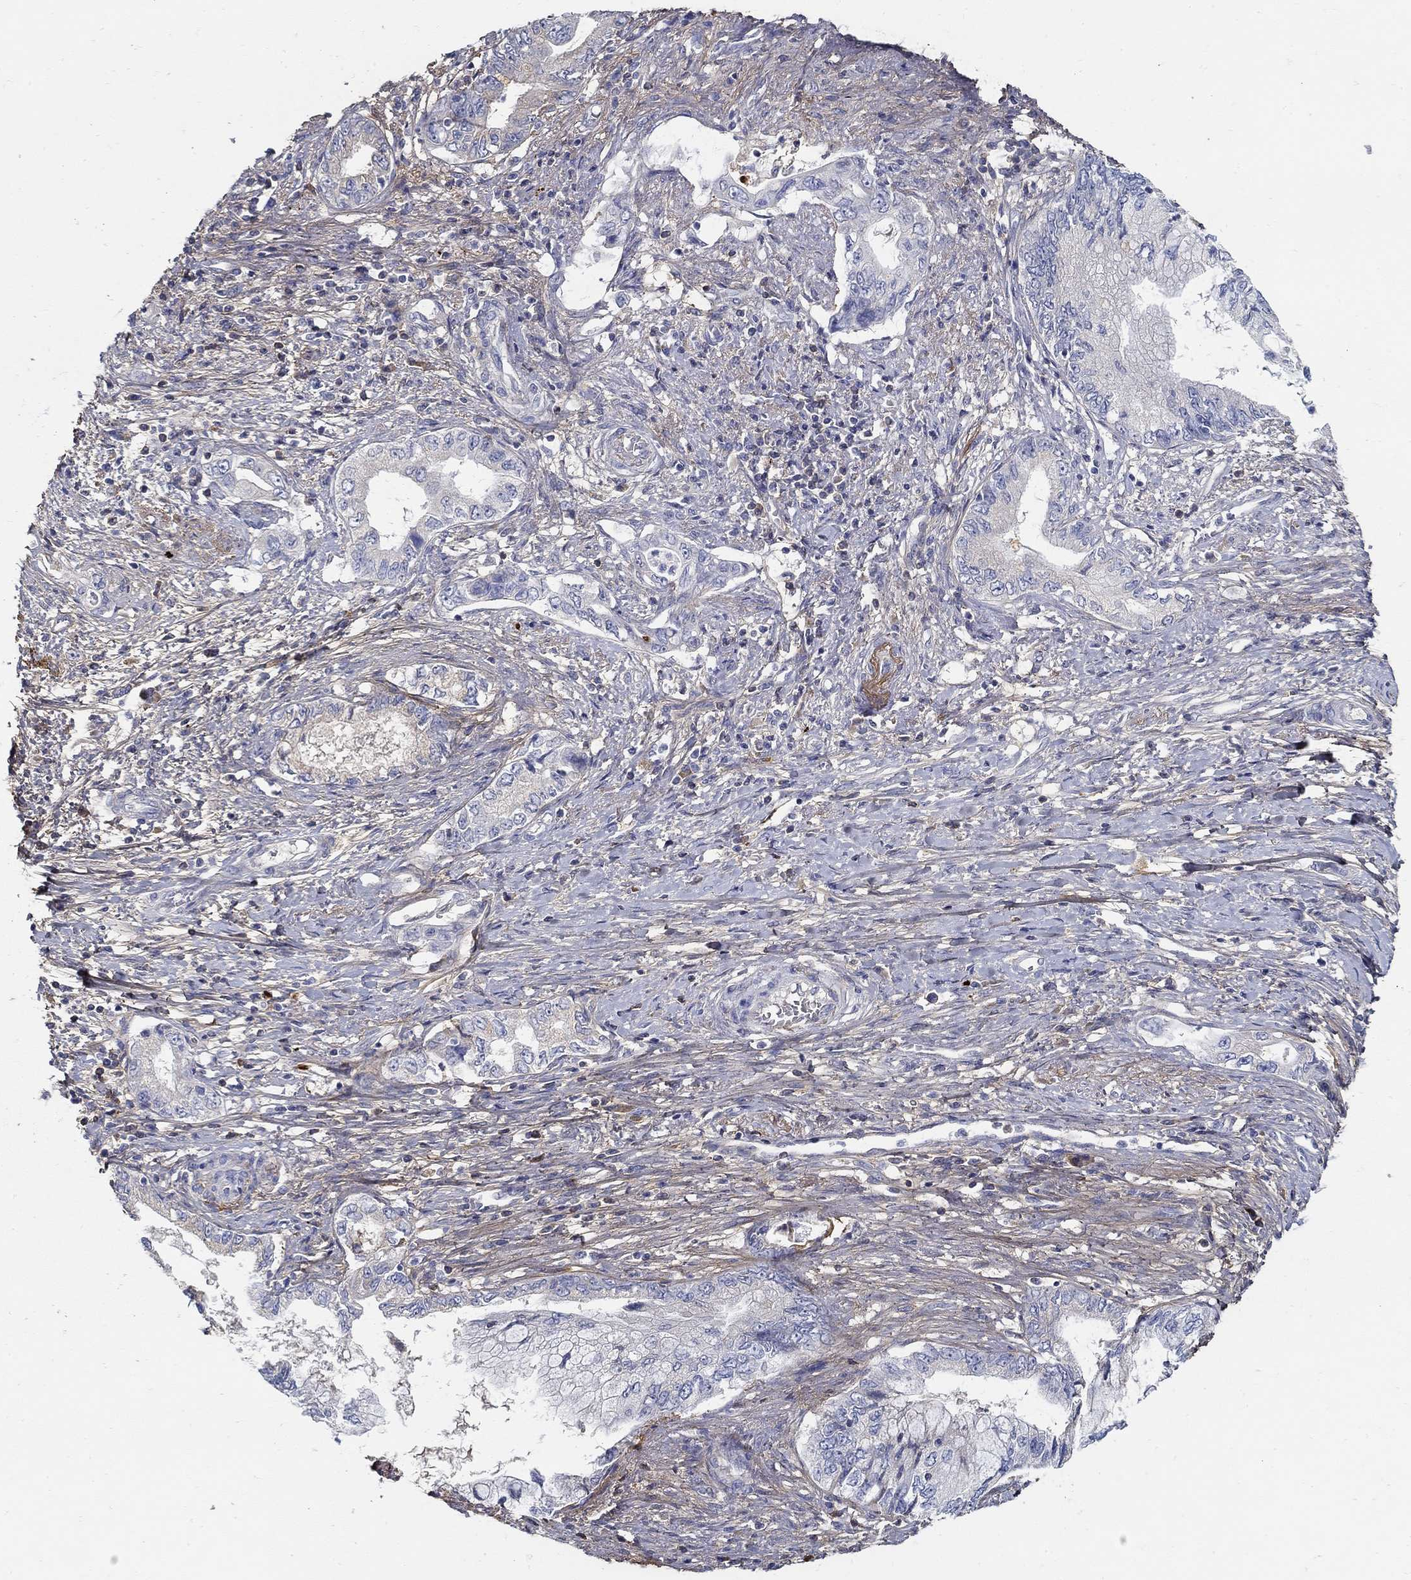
{"staining": {"intensity": "negative", "quantity": "none", "location": "none"}, "tissue": "pancreatic cancer", "cell_type": "Tumor cells", "image_type": "cancer", "snomed": [{"axis": "morphology", "description": "Adenocarcinoma, NOS"}, {"axis": "topography", "description": "Pancreas"}], "caption": "This is an immunohistochemistry (IHC) photomicrograph of adenocarcinoma (pancreatic). There is no positivity in tumor cells.", "gene": "TGFBI", "patient": {"sex": "female", "age": 73}}